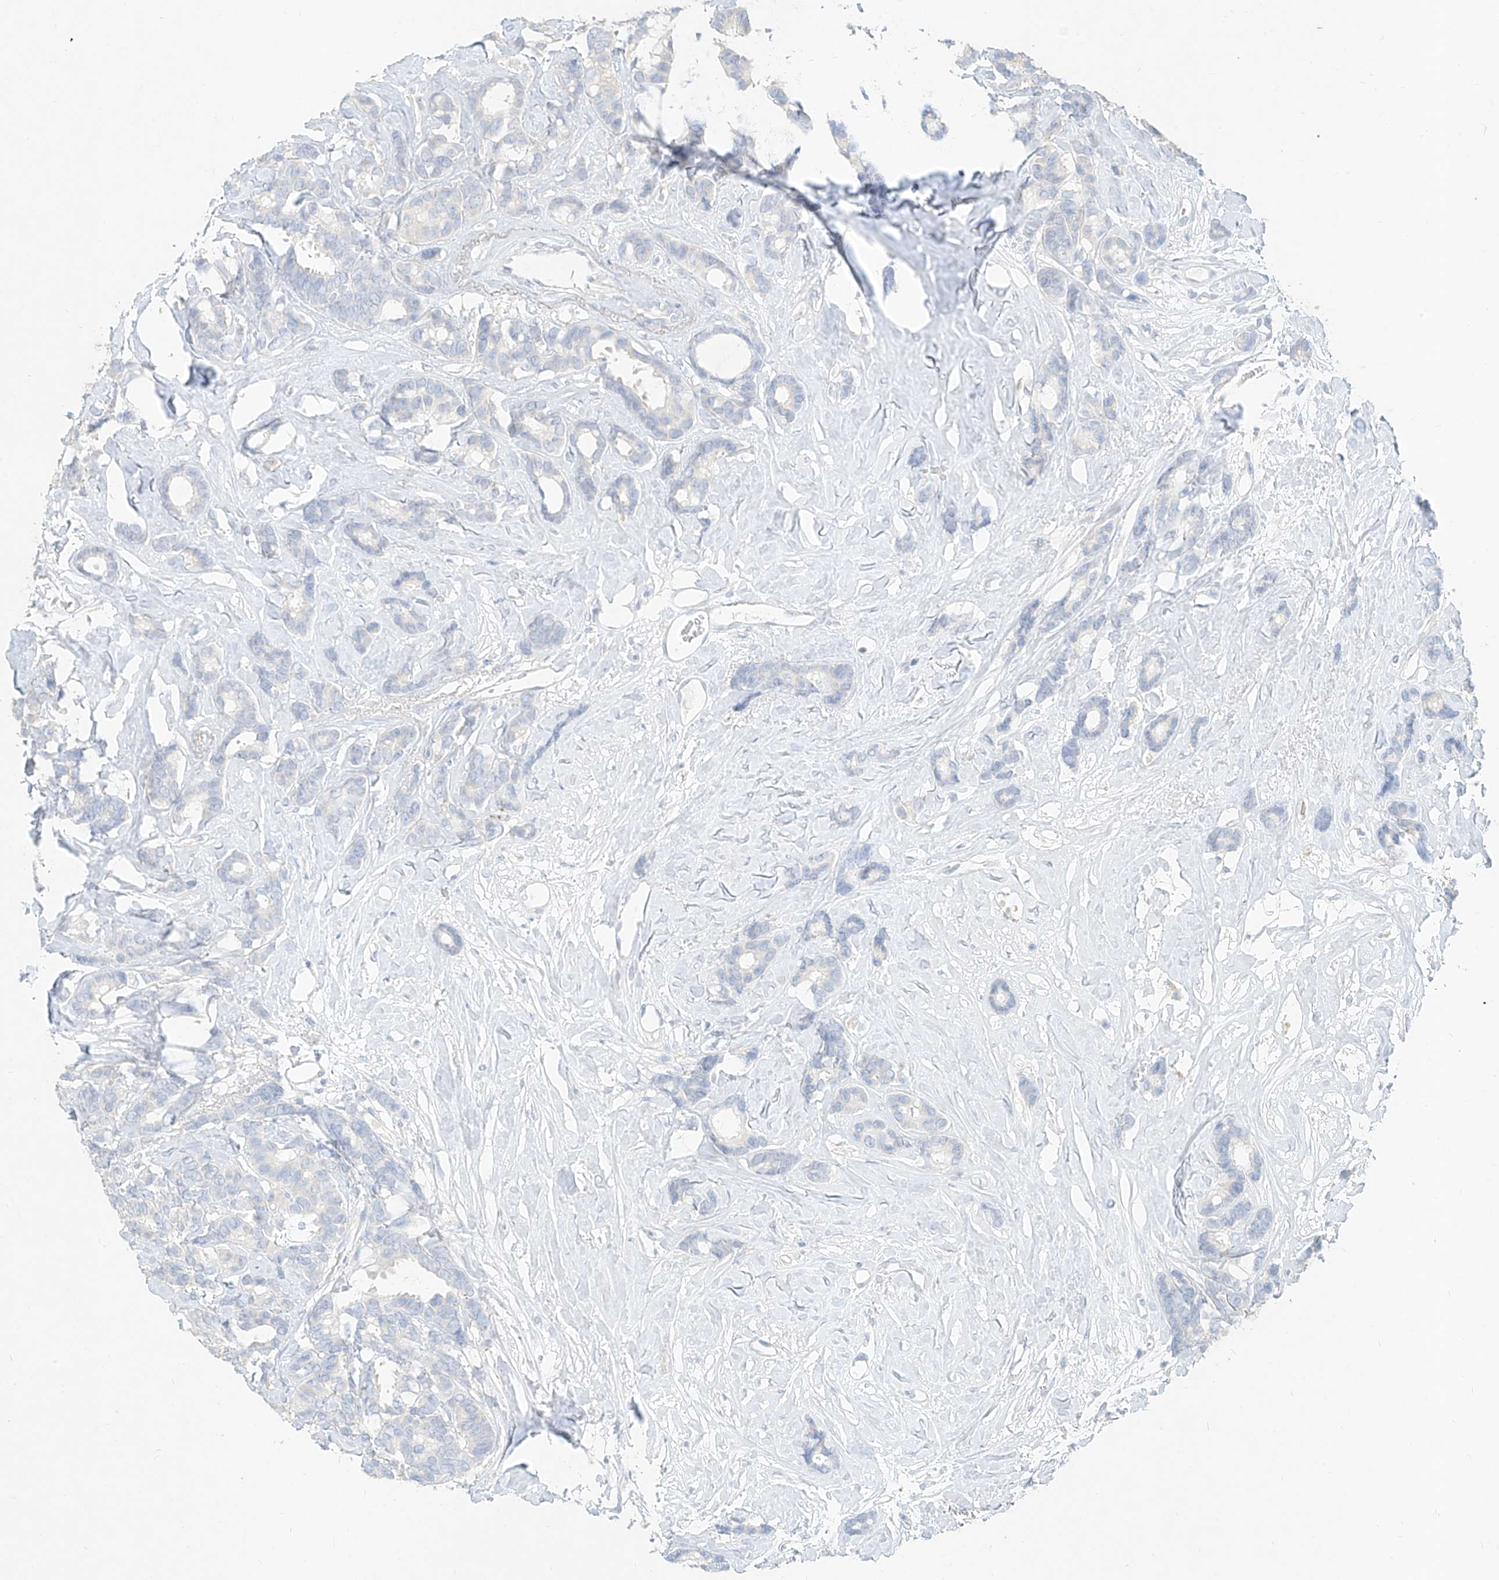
{"staining": {"intensity": "negative", "quantity": "none", "location": "none"}, "tissue": "breast cancer", "cell_type": "Tumor cells", "image_type": "cancer", "snomed": [{"axis": "morphology", "description": "Duct carcinoma"}, {"axis": "topography", "description": "Breast"}], "caption": "Protein analysis of breast cancer shows no significant staining in tumor cells.", "gene": "ZZEF1", "patient": {"sex": "female", "age": 87}}